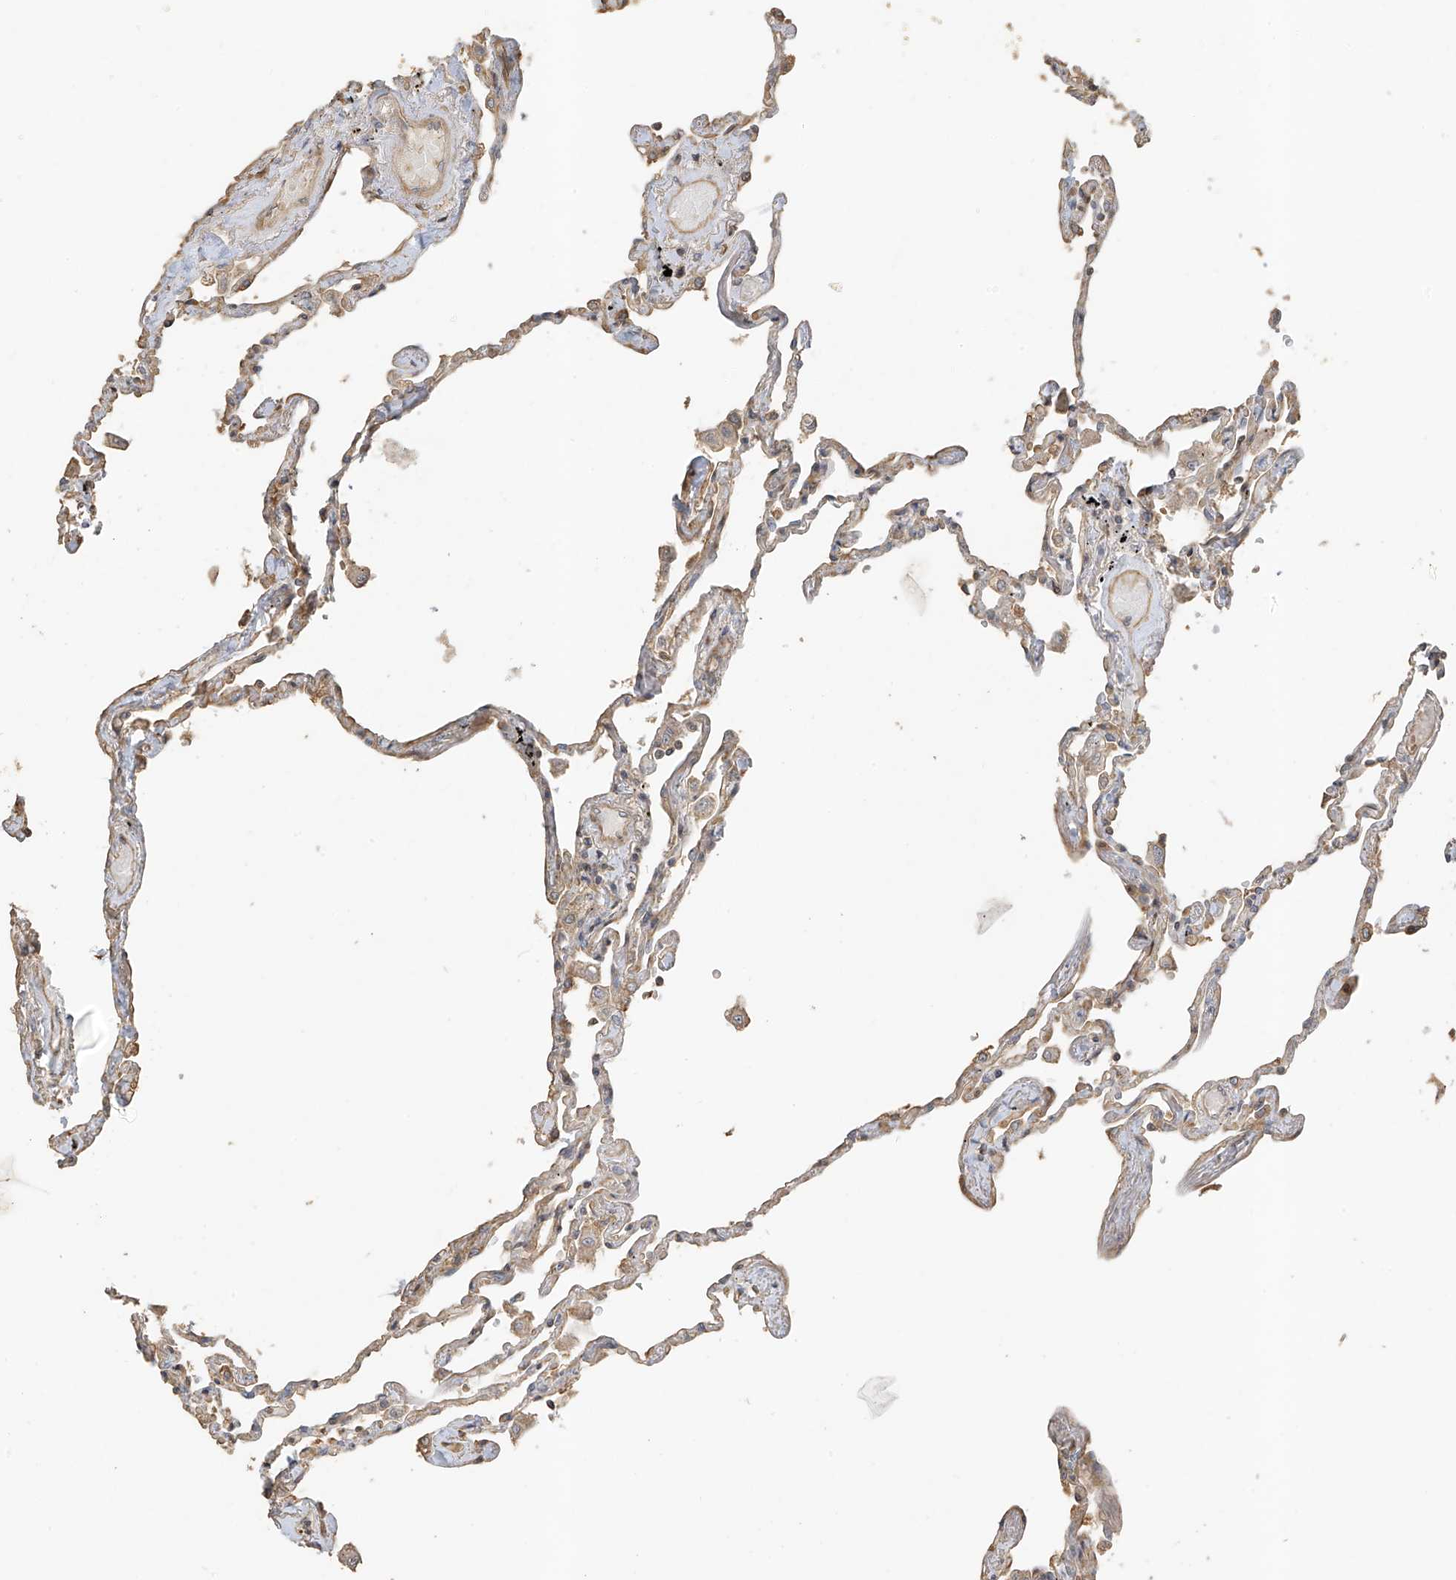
{"staining": {"intensity": "weak", "quantity": ">75%", "location": "cytoplasmic/membranous"}, "tissue": "lung", "cell_type": "Alveolar cells", "image_type": "normal", "snomed": [{"axis": "morphology", "description": "Normal tissue, NOS"}, {"axis": "topography", "description": "Lung"}], "caption": "Protein expression analysis of unremarkable lung exhibits weak cytoplasmic/membranous staining in about >75% of alveolar cells. (DAB (3,3'-diaminobenzidine) IHC, brown staining for protein, blue staining for nuclei).", "gene": "ZNF653", "patient": {"sex": "female", "age": 67}}